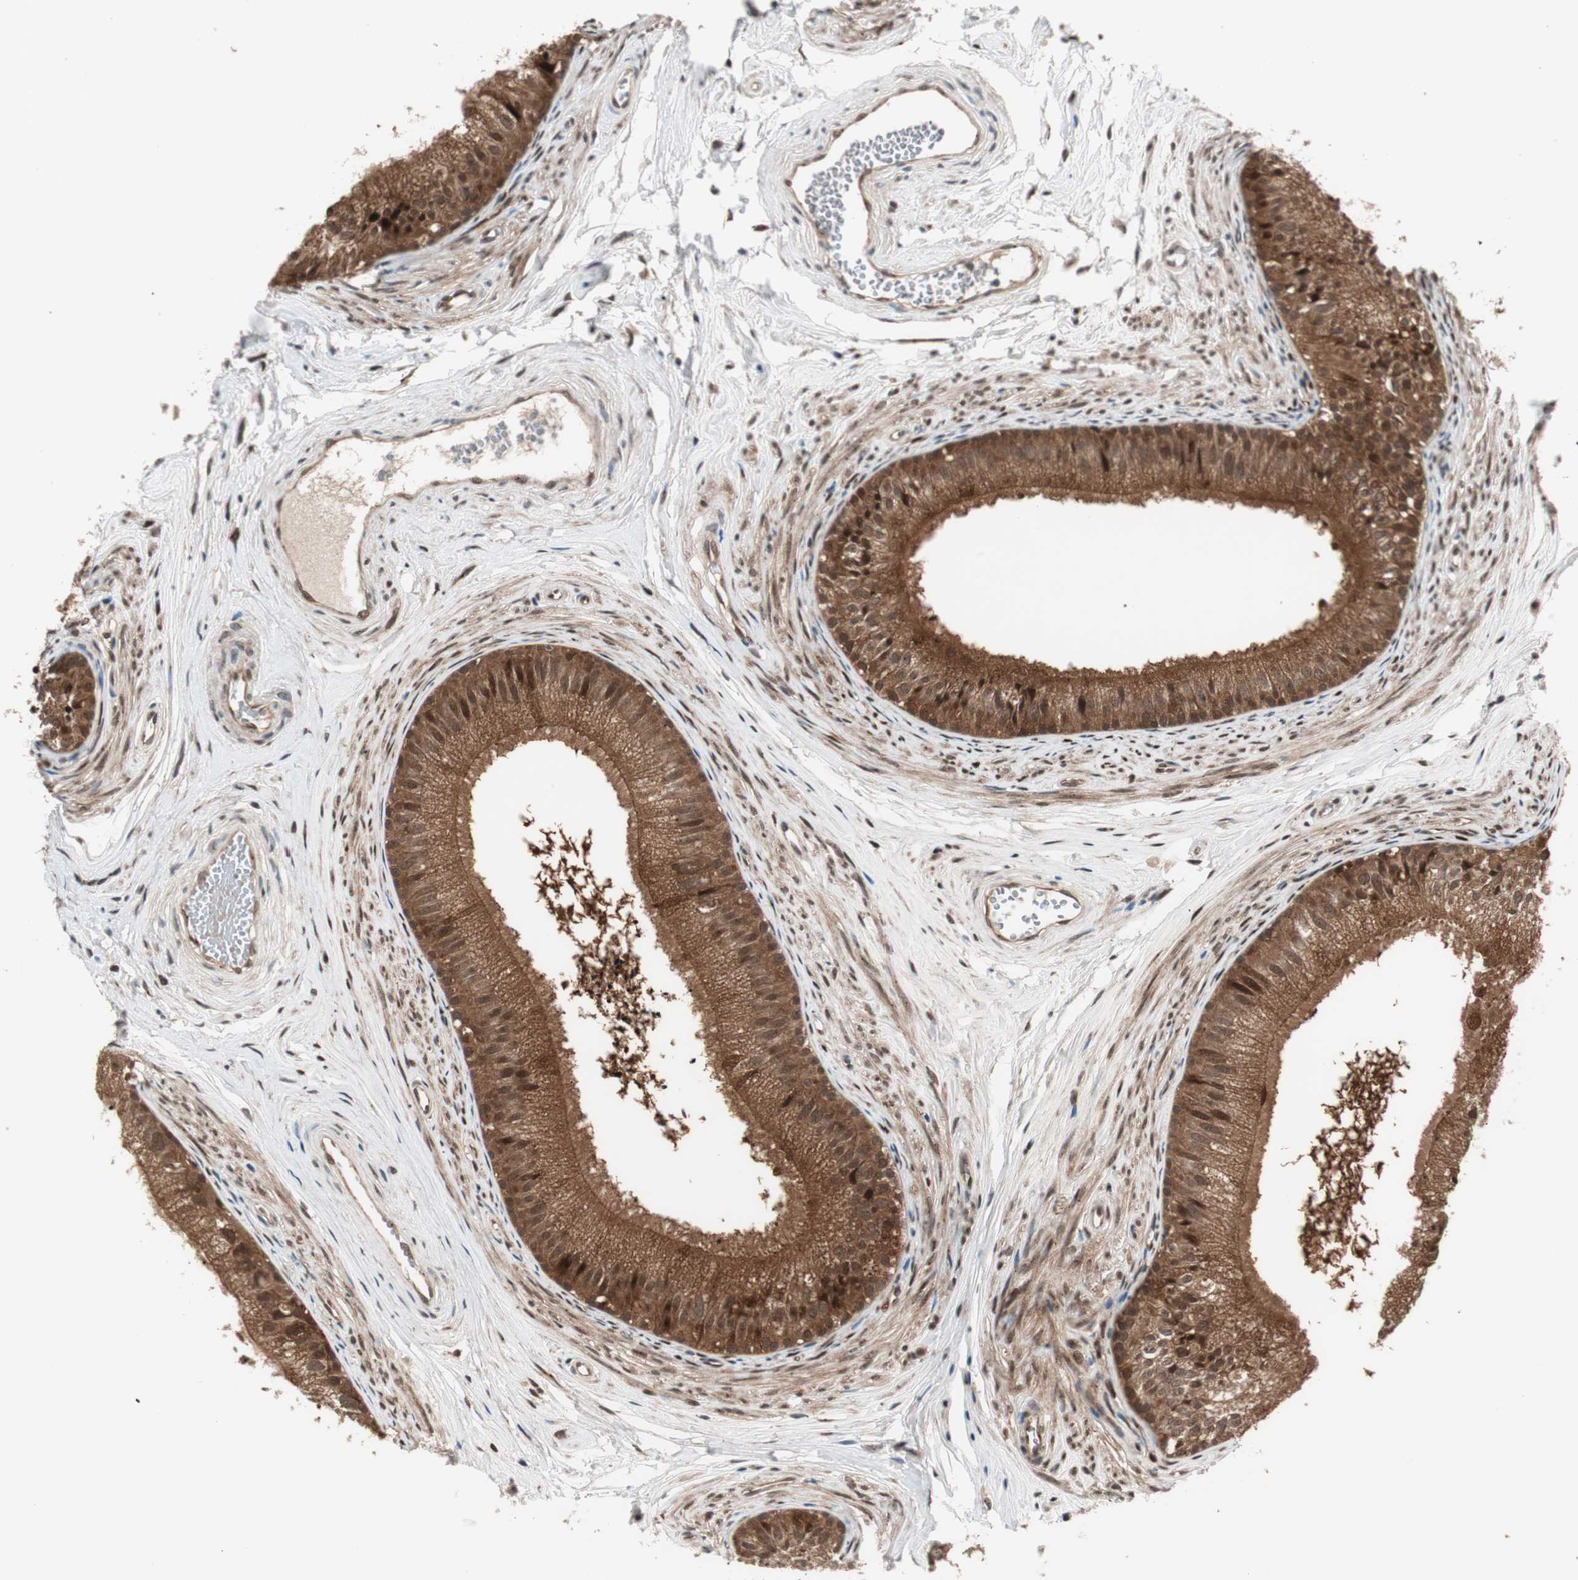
{"staining": {"intensity": "strong", "quantity": ">75%", "location": "cytoplasmic/membranous,nuclear"}, "tissue": "epididymis", "cell_type": "Glandular cells", "image_type": "normal", "snomed": [{"axis": "morphology", "description": "Normal tissue, NOS"}, {"axis": "topography", "description": "Epididymis"}], "caption": "Strong cytoplasmic/membranous,nuclear staining is seen in about >75% of glandular cells in unremarkable epididymis.", "gene": "PRKG2", "patient": {"sex": "male", "age": 56}}